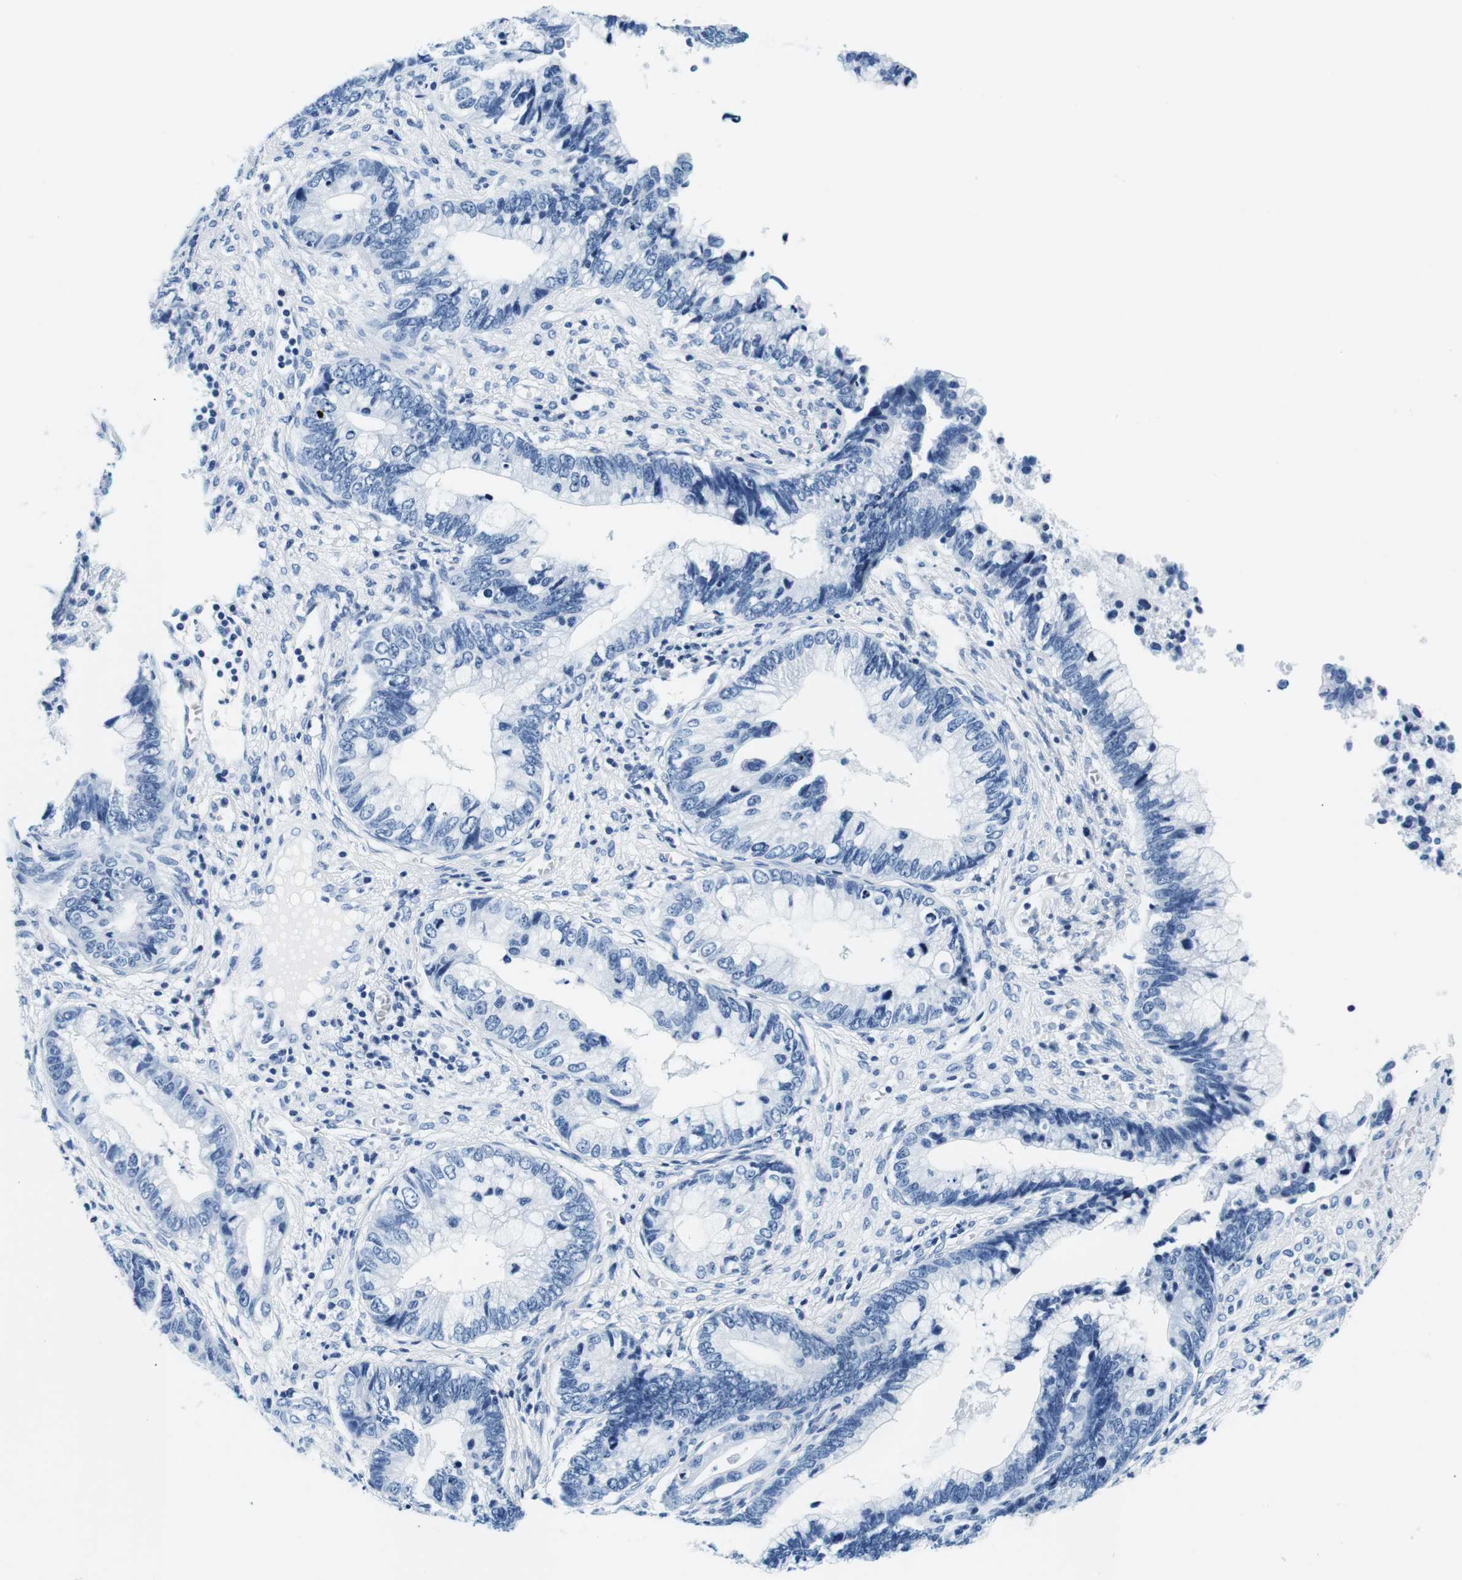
{"staining": {"intensity": "negative", "quantity": "none", "location": "none"}, "tissue": "cervical cancer", "cell_type": "Tumor cells", "image_type": "cancer", "snomed": [{"axis": "morphology", "description": "Adenocarcinoma, NOS"}, {"axis": "topography", "description": "Cervix"}], "caption": "Immunohistochemical staining of human cervical cancer shows no significant positivity in tumor cells. (Brightfield microscopy of DAB (3,3'-diaminobenzidine) immunohistochemistry (IHC) at high magnification).", "gene": "ELANE", "patient": {"sex": "female", "age": 44}}